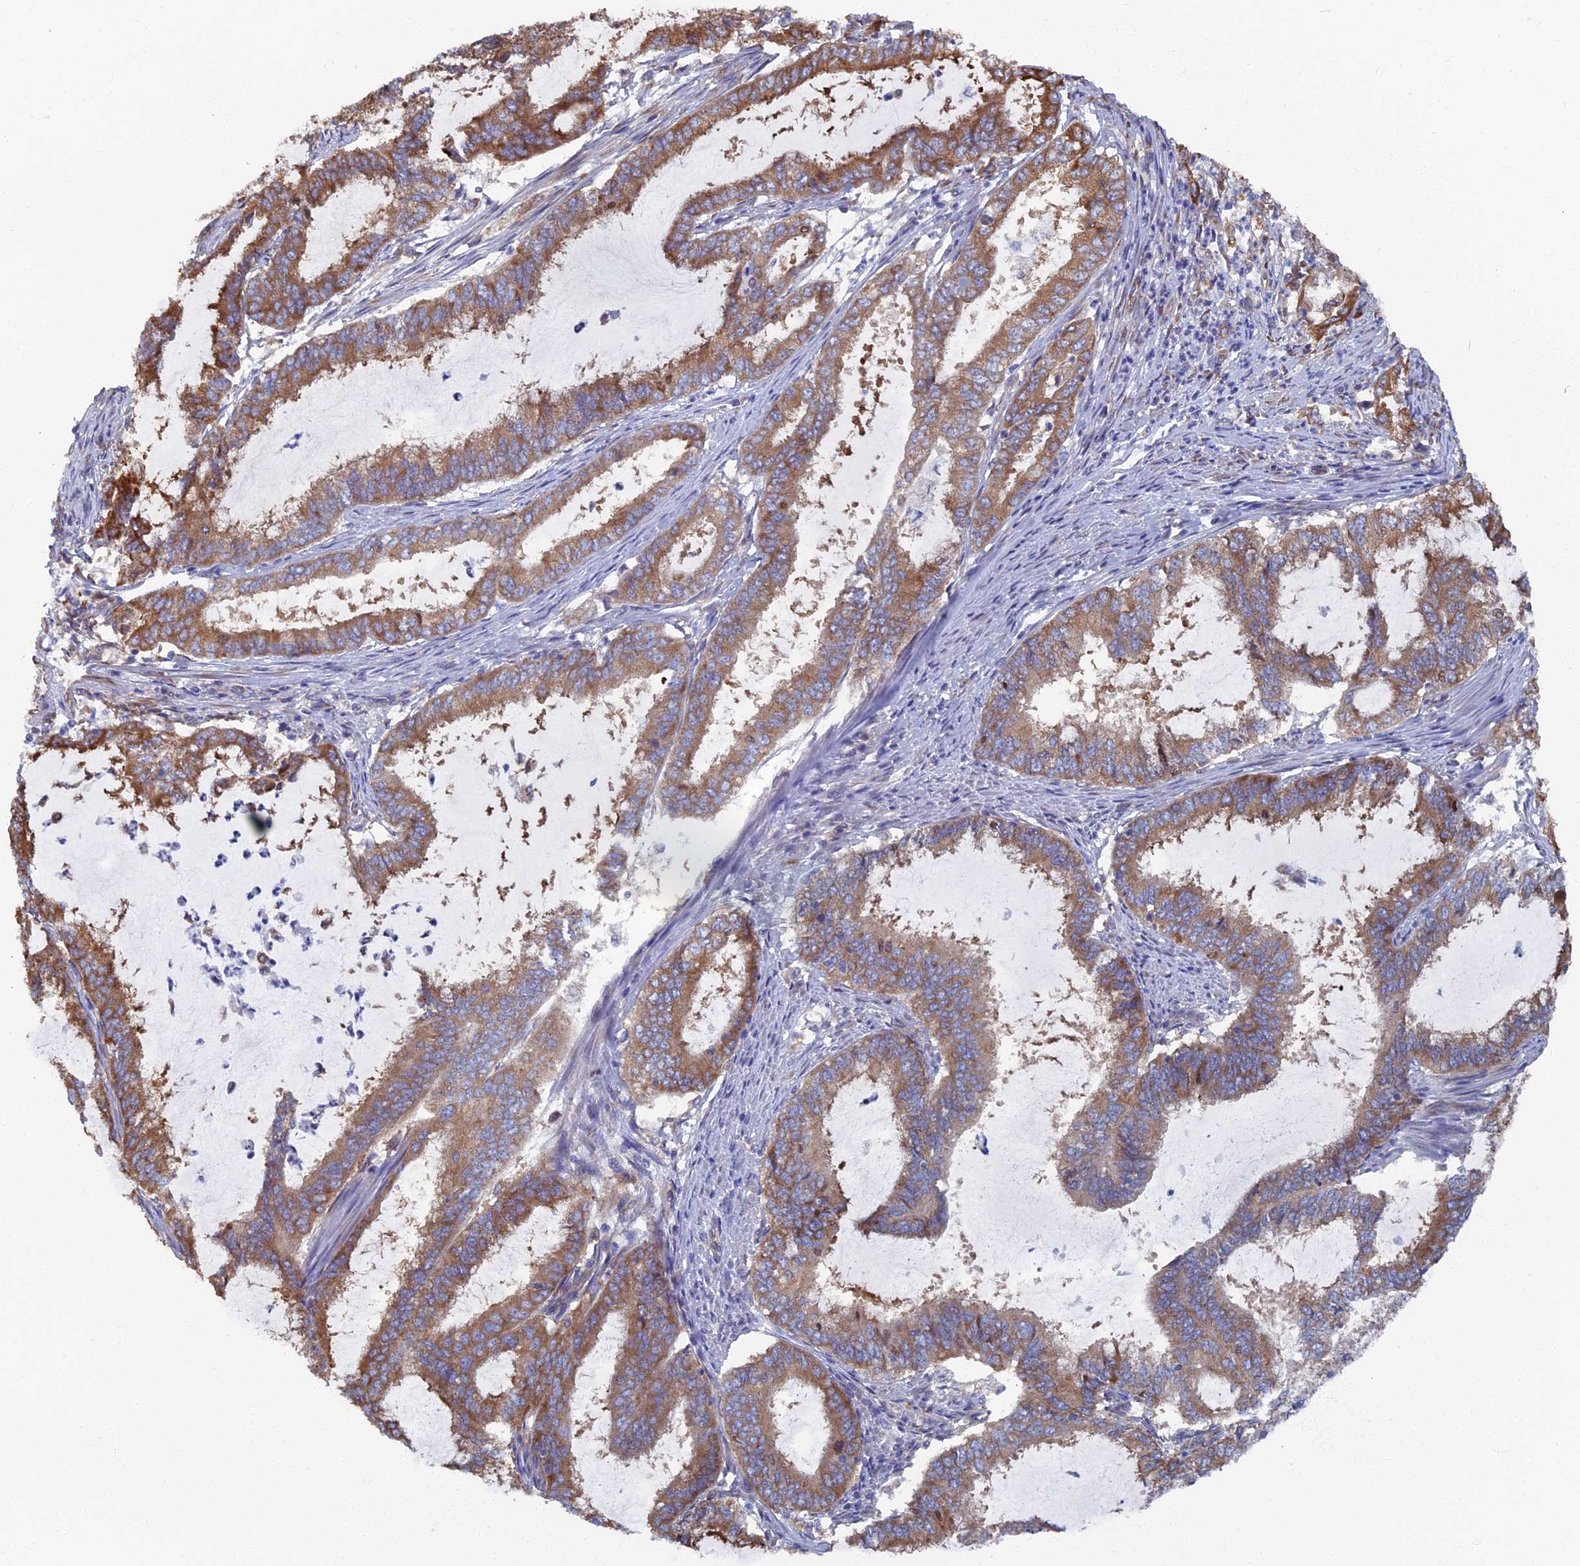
{"staining": {"intensity": "moderate", "quantity": ">75%", "location": "cytoplasmic/membranous"}, "tissue": "endometrial cancer", "cell_type": "Tumor cells", "image_type": "cancer", "snomed": [{"axis": "morphology", "description": "Adenocarcinoma, NOS"}, {"axis": "topography", "description": "Endometrium"}], "caption": "The photomicrograph exhibits immunohistochemical staining of endometrial adenocarcinoma. There is moderate cytoplasmic/membranous expression is present in approximately >75% of tumor cells.", "gene": "YBX1", "patient": {"sex": "female", "age": 51}}